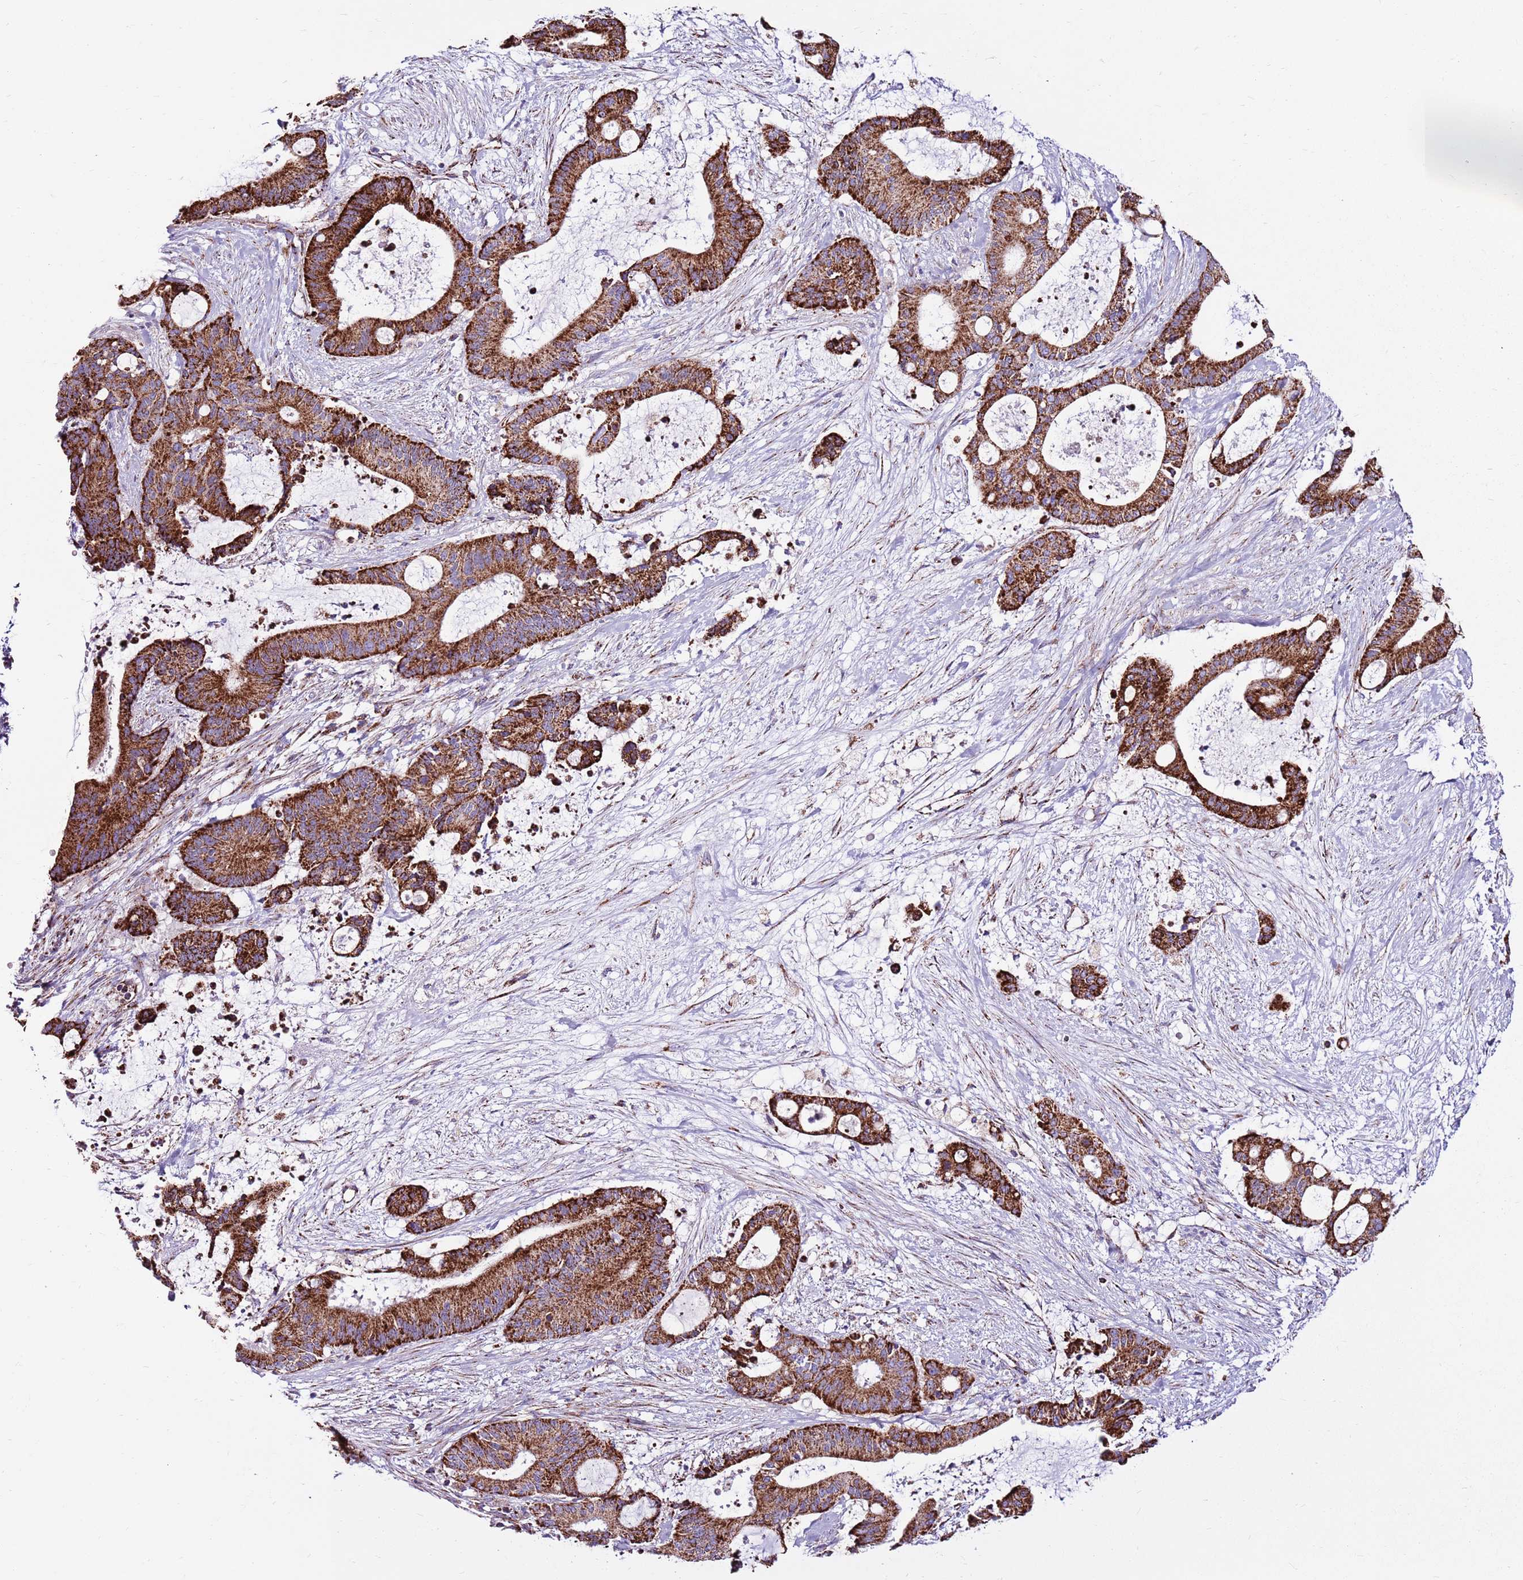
{"staining": {"intensity": "strong", "quantity": ">75%", "location": "cytoplasmic/membranous"}, "tissue": "liver cancer", "cell_type": "Tumor cells", "image_type": "cancer", "snomed": [{"axis": "morphology", "description": "Normal tissue, NOS"}, {"axis": "morphology", "description": "Cholangiocarcinoma"}, {"axis": "topography", "description": "Liver"}, {"axis": "topography", "description": "Peripheral nerve tissue"}], "caption": "A brown stain shows strong cytoplasmic/membranous positivity of a protein in liver cancer tumor cells.", "gene": "HECTD4", "patient": {"sex": "female", "age": 73}}